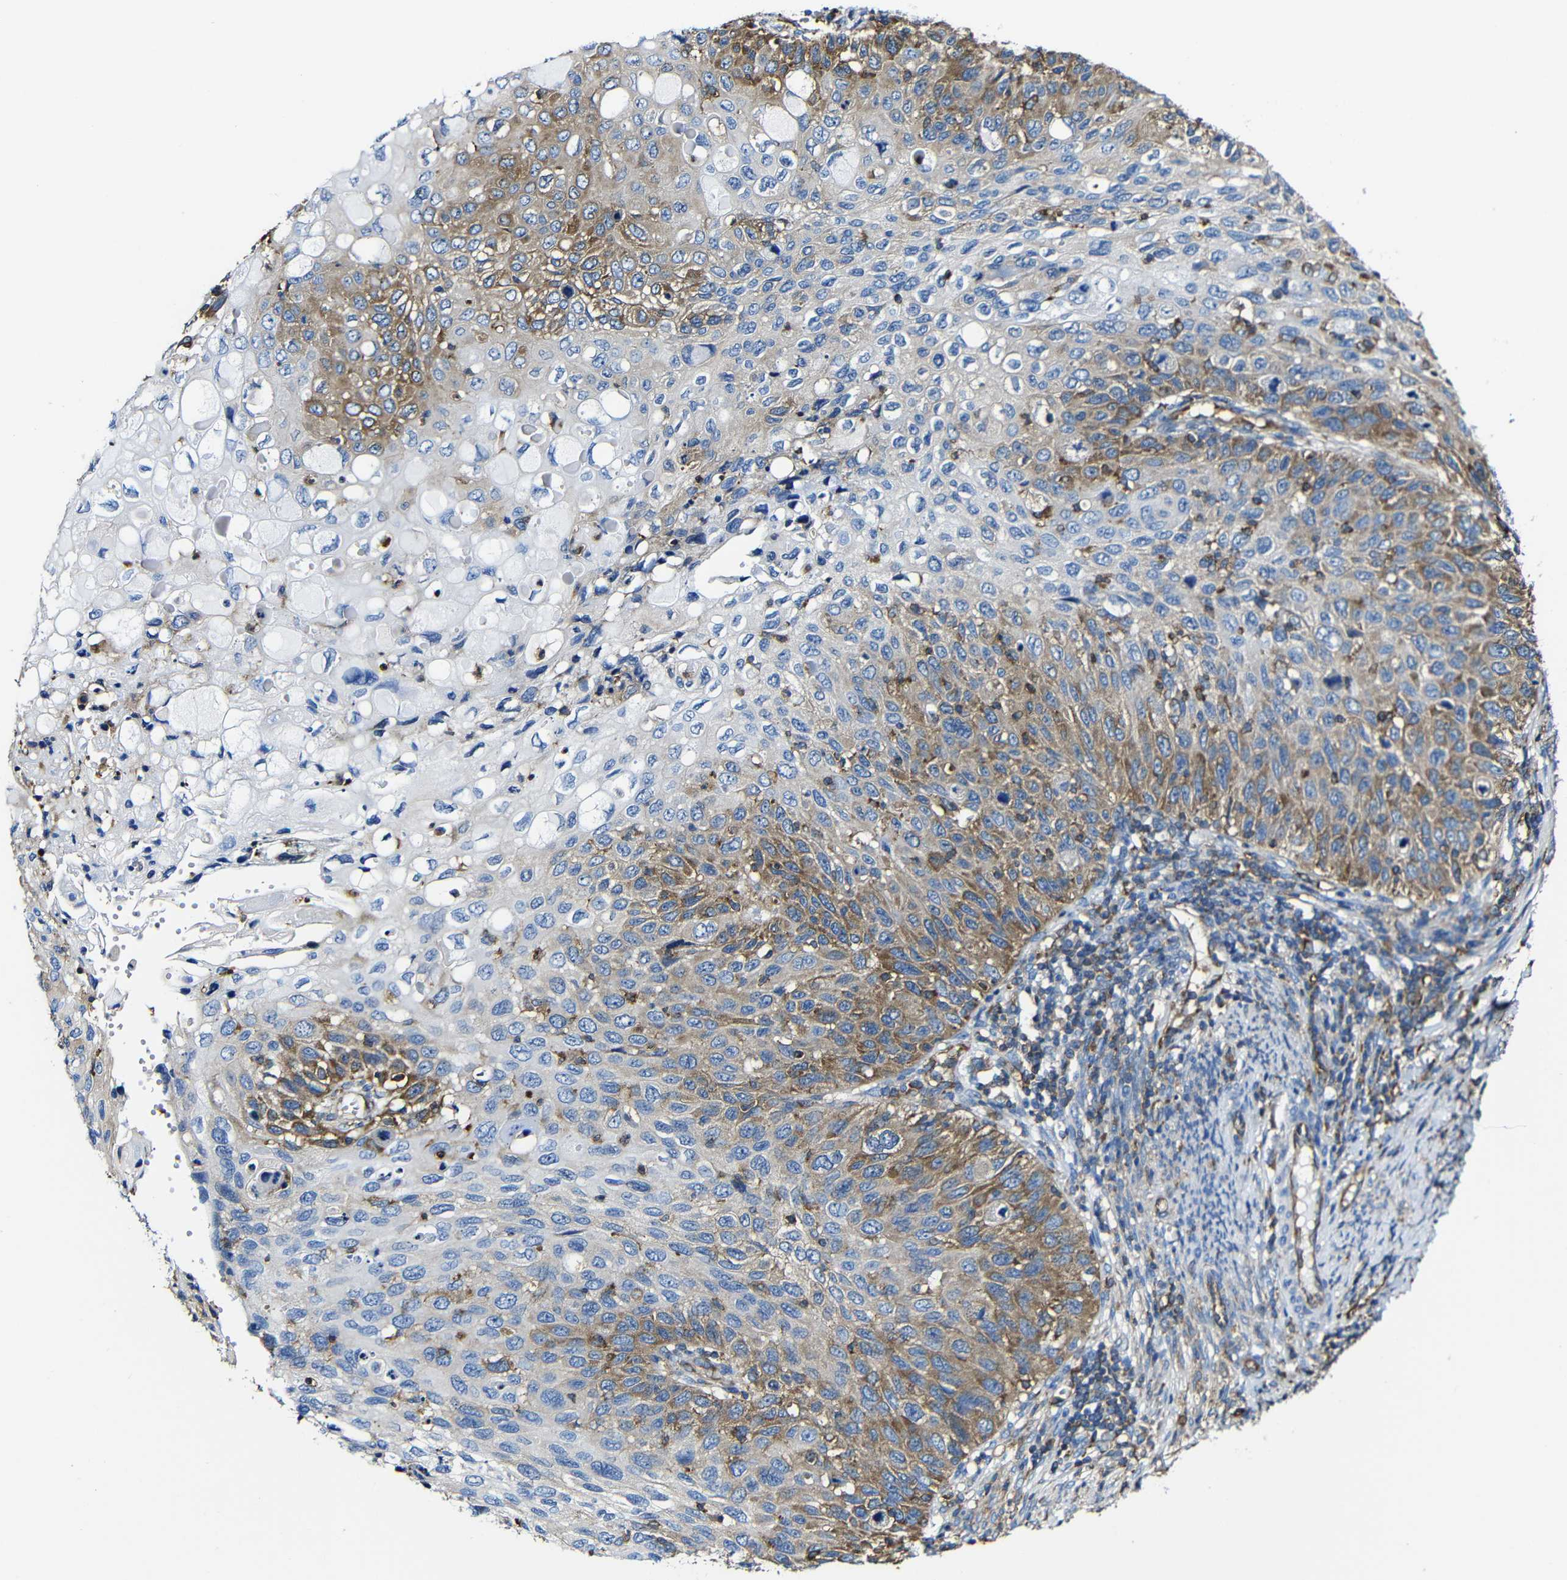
{"staining": {"intensity": "moderate", "quantity": "25%-75%", "location": "cytoplasmic/membranous"}, "tissue": "cervical cancer", "cell_type": "Tumor cells", "image_type": "cancer", "snomed": [{"axis": "morphology", "description": "Squamous cell carcinoma, NOS"}, {"axis": "topography", "description": "Cervix"}], "caption": "A high-resolution micrograph shows immunohistochemistry staining of cervical squamous cell carcinoma, which exhibits moderate cytoplasmic/membranous expression in approximately 25%-75% of tumor cells.", "gene": "MSN", "patient": {"sex": "female", "age": 70}}